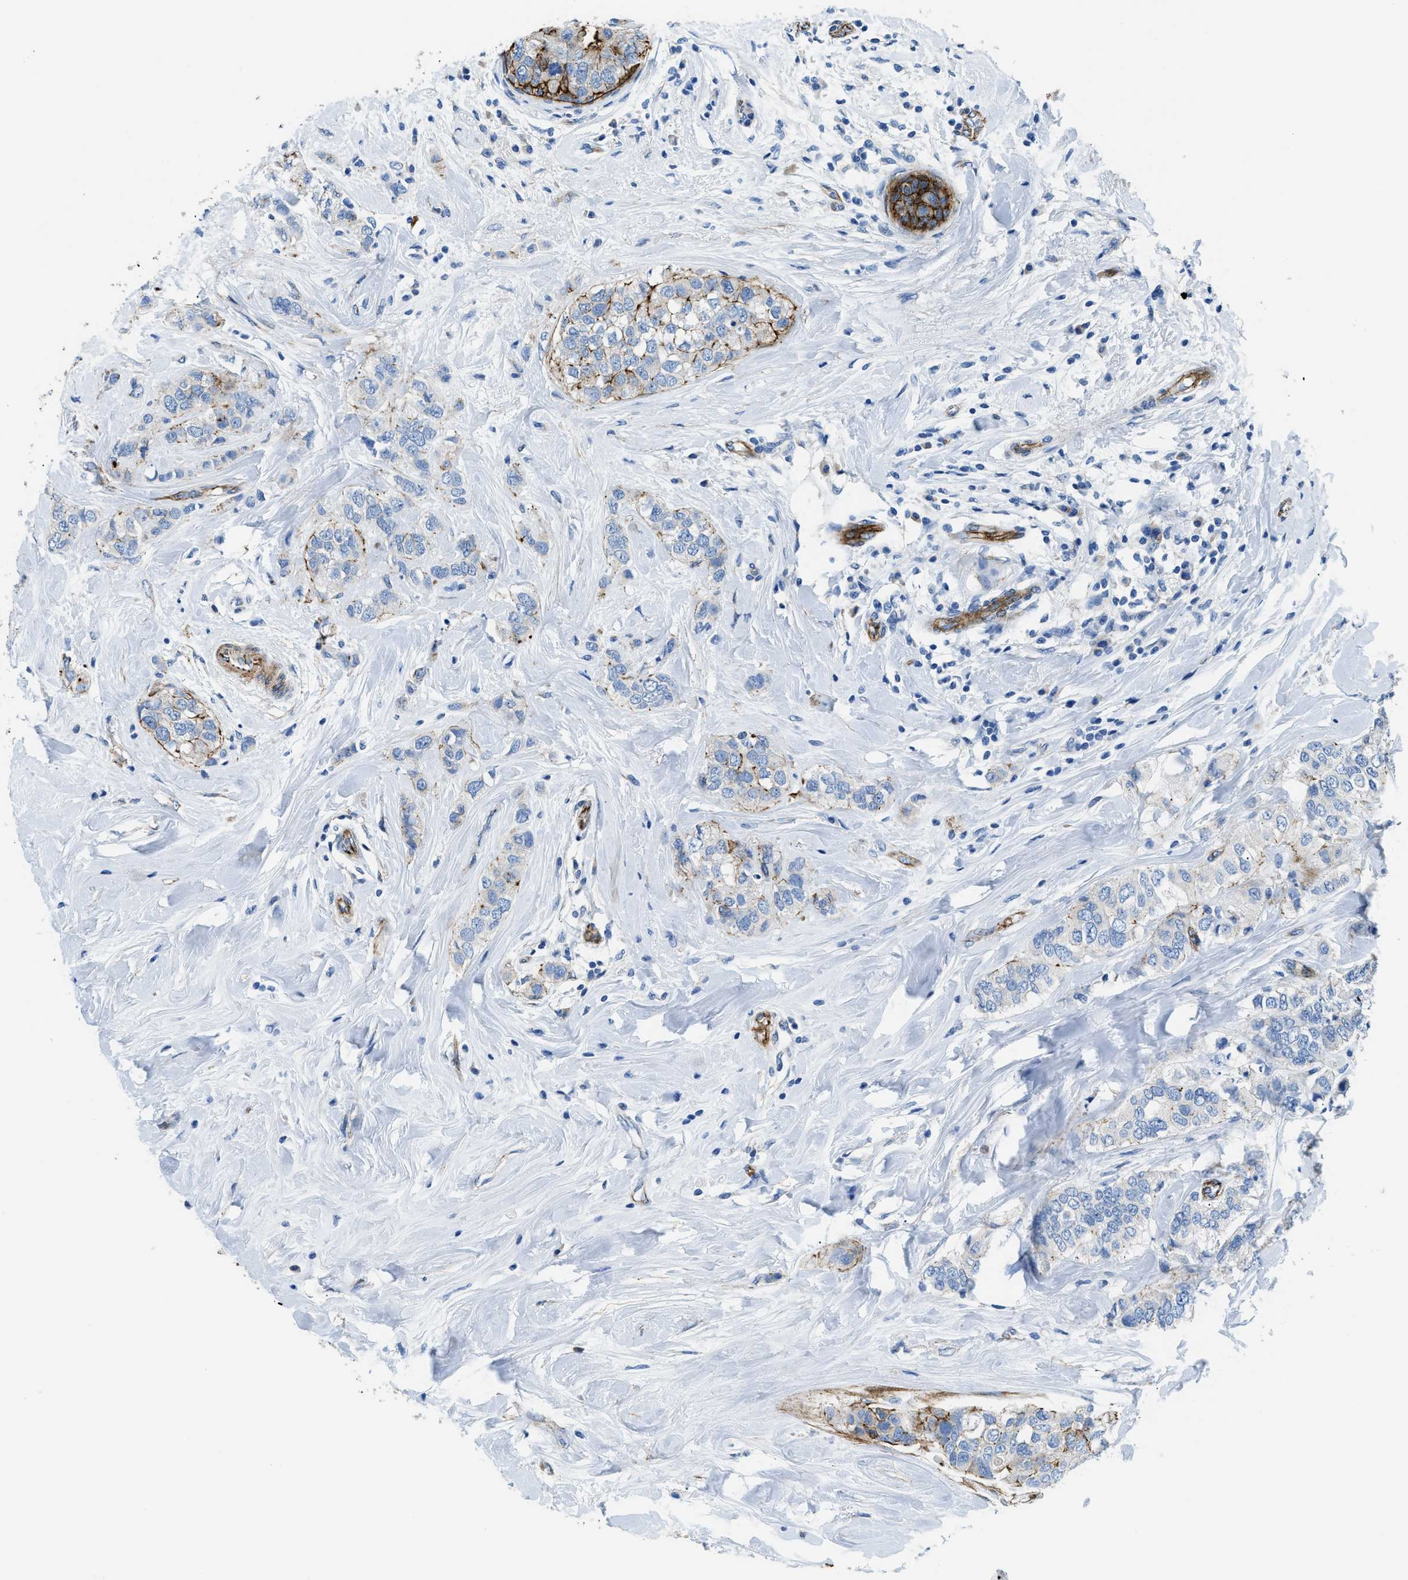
{"staining": {"intensity": "moderate", "quantity": "<25%", "location": "cytoplasmic/membranous"}, "tissue": "breast cancer", "cell_type": "Tumor cells", "image_type": "cancer", "snomed": [{"axis": "morphology", "description": "Duct carcinoma"}, {"axis": "topography", "description": "Breast"}], "caption": "Immunohistochemistry histopathology image of neoplastic tissue: breast cancer stained using immunohistochemistry (IHC) shows low levels of moderate protein expression localized specifically in the cytoplasmic/membranous of tumor cells, appearing as a cytoplasmic/membranous brown color.", "gene": "CUTA", "patient": {"sex": "female", "age": 50}}